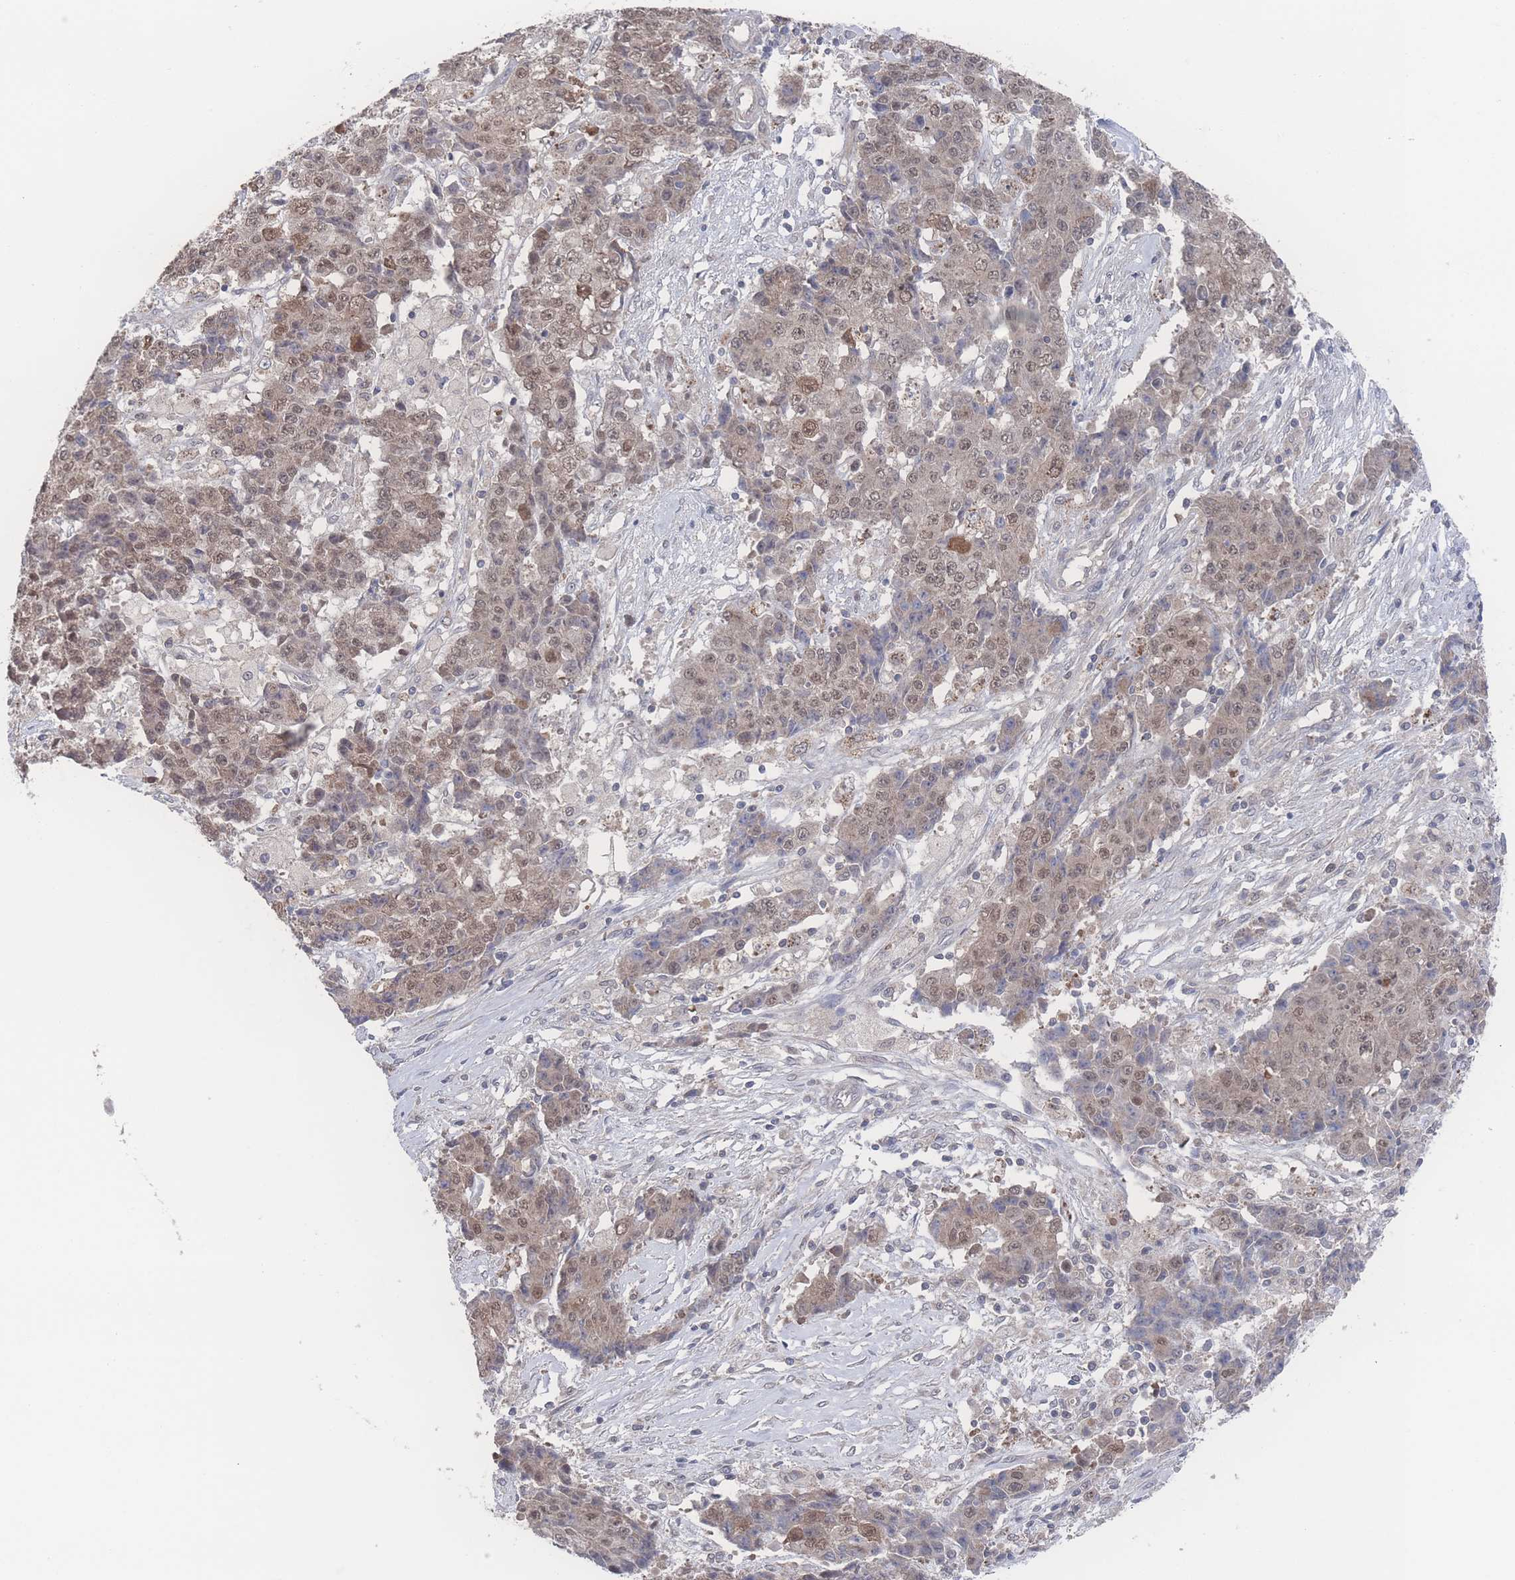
{"staining": {"intensity": "weak", "quantity": ">75%", "location": "nuclear"}, "tissue": "ovarian cancer", "cell_type": "Tumor cells", "image_type": "cancer", "snomed": [{"axis": "morphology", "description": "Carcinoma, endometroid"}, {"axis": "topography", "description": "Ovary"}], "caption": "DAB immunohistochemical staining of human endometroid carcinoma (ovarian) reveals weak nuclear protein positivity in approximately >75% of tumor cells. The staining was performed using DAB (3,3'-diaminobenzidine), with brown indicating positive protein expression. Nuclei are stained blue with hematoxylin.", "gene": "NBEAL1", "patient": {"sex": "female", "age": 42}}